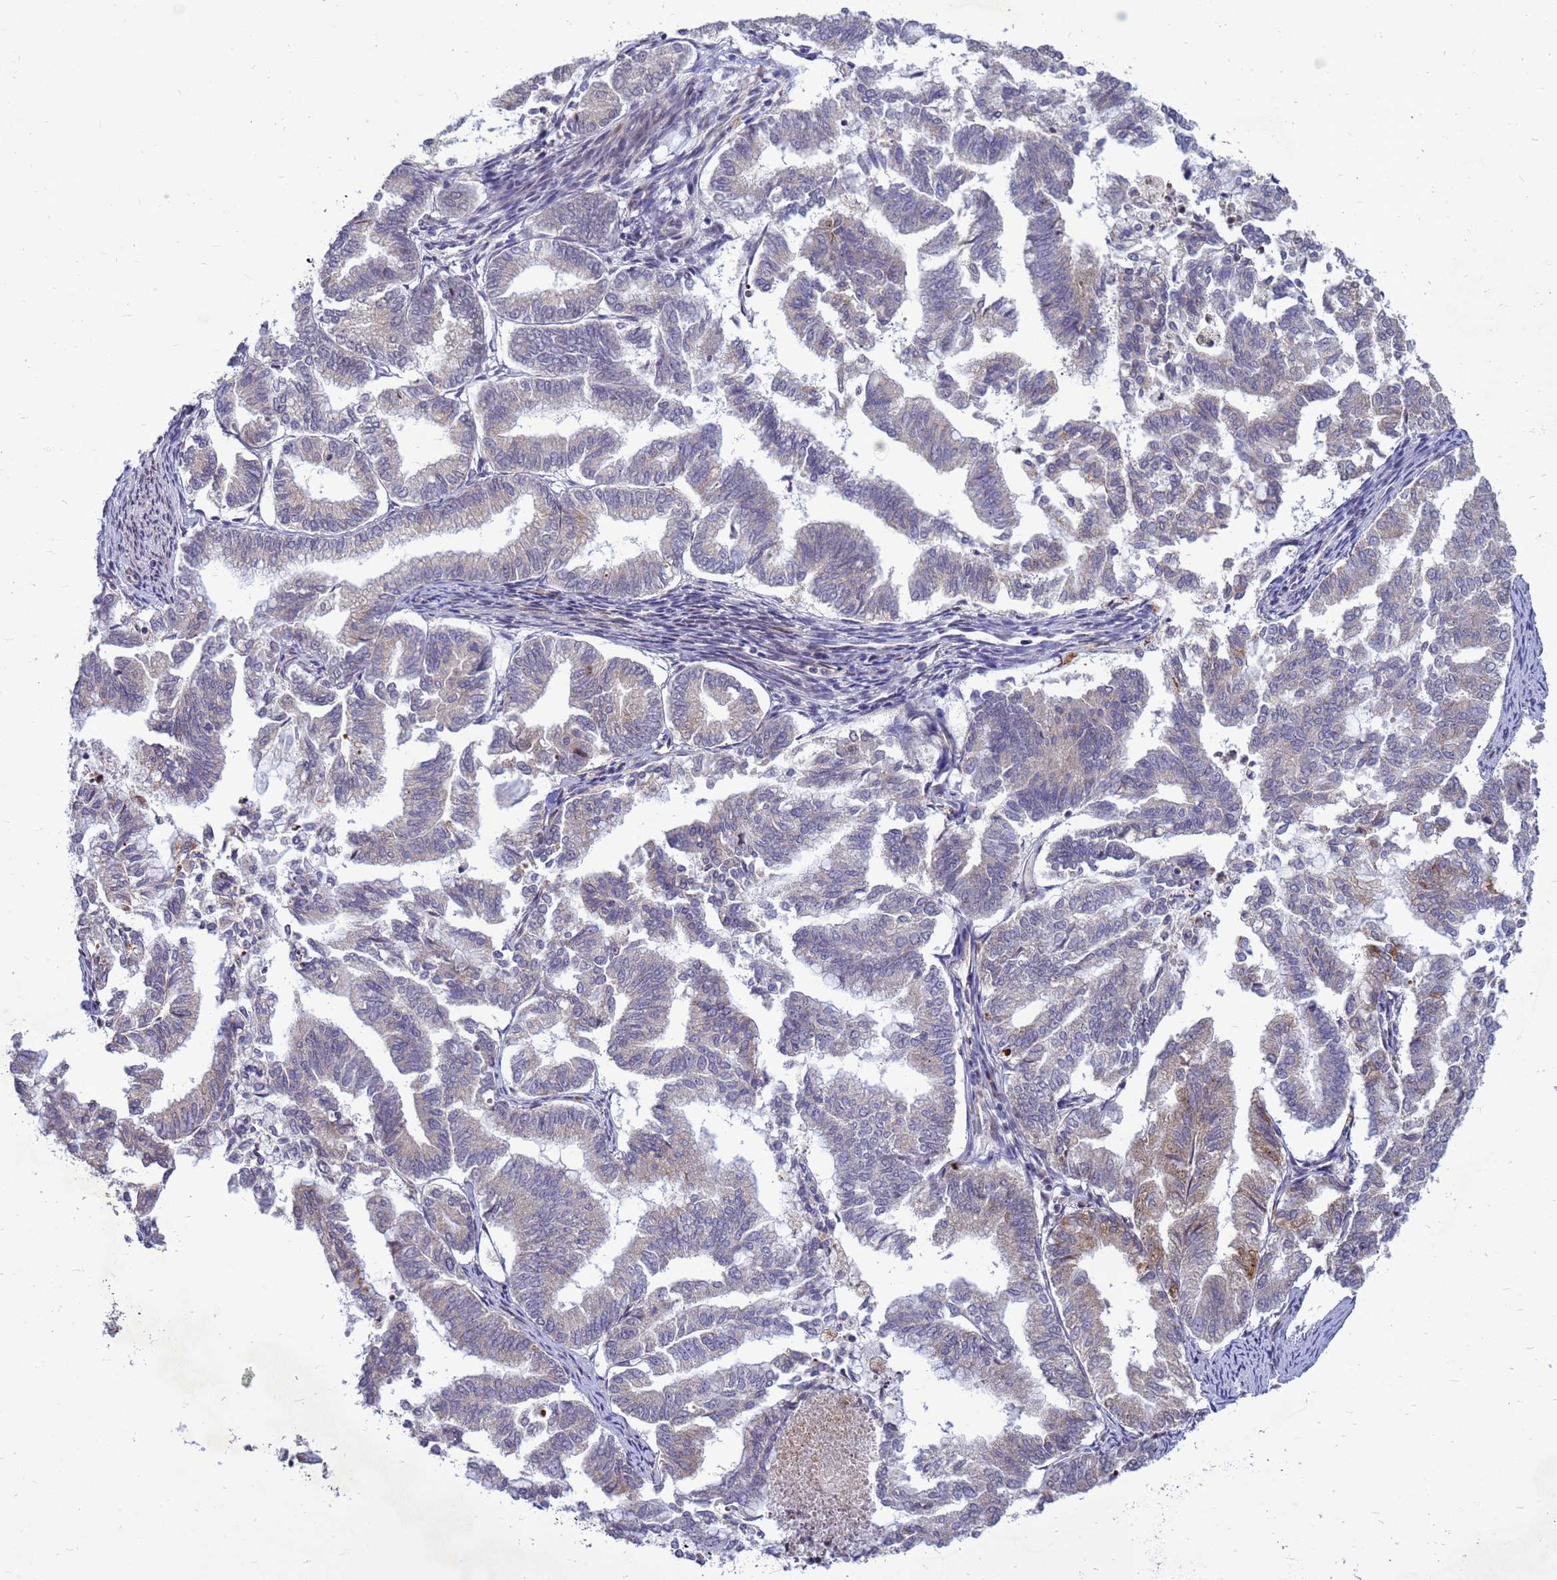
{"staining": {"intensity": "weak", "quantity": "25%-75%", "location": "cytoplasmic/membranous"}, "tissue": "endometrial cancer", "cell_type": "Tumor cells", "image_type": "cancer", "snomed": [{"axis": "morphology", "description": "Adenocarcinoma, NOS"}, {"axis": "topography", "description": "Endometrium"}], "caption": "IHC staining of adenocarcinoma (endometrial), which displays low levels of weak cytoplasmic/membranous staining in approximately 25%-75% of tumor cells indicating weak cytoplasmic/membranous protein staining. The staining was performed using DAB (brown) for protein detection and nuclei were counterstained in hematoxylin (blue).", "gene": "C12orf43", "patient": {"sex": "female", "age": 79}}